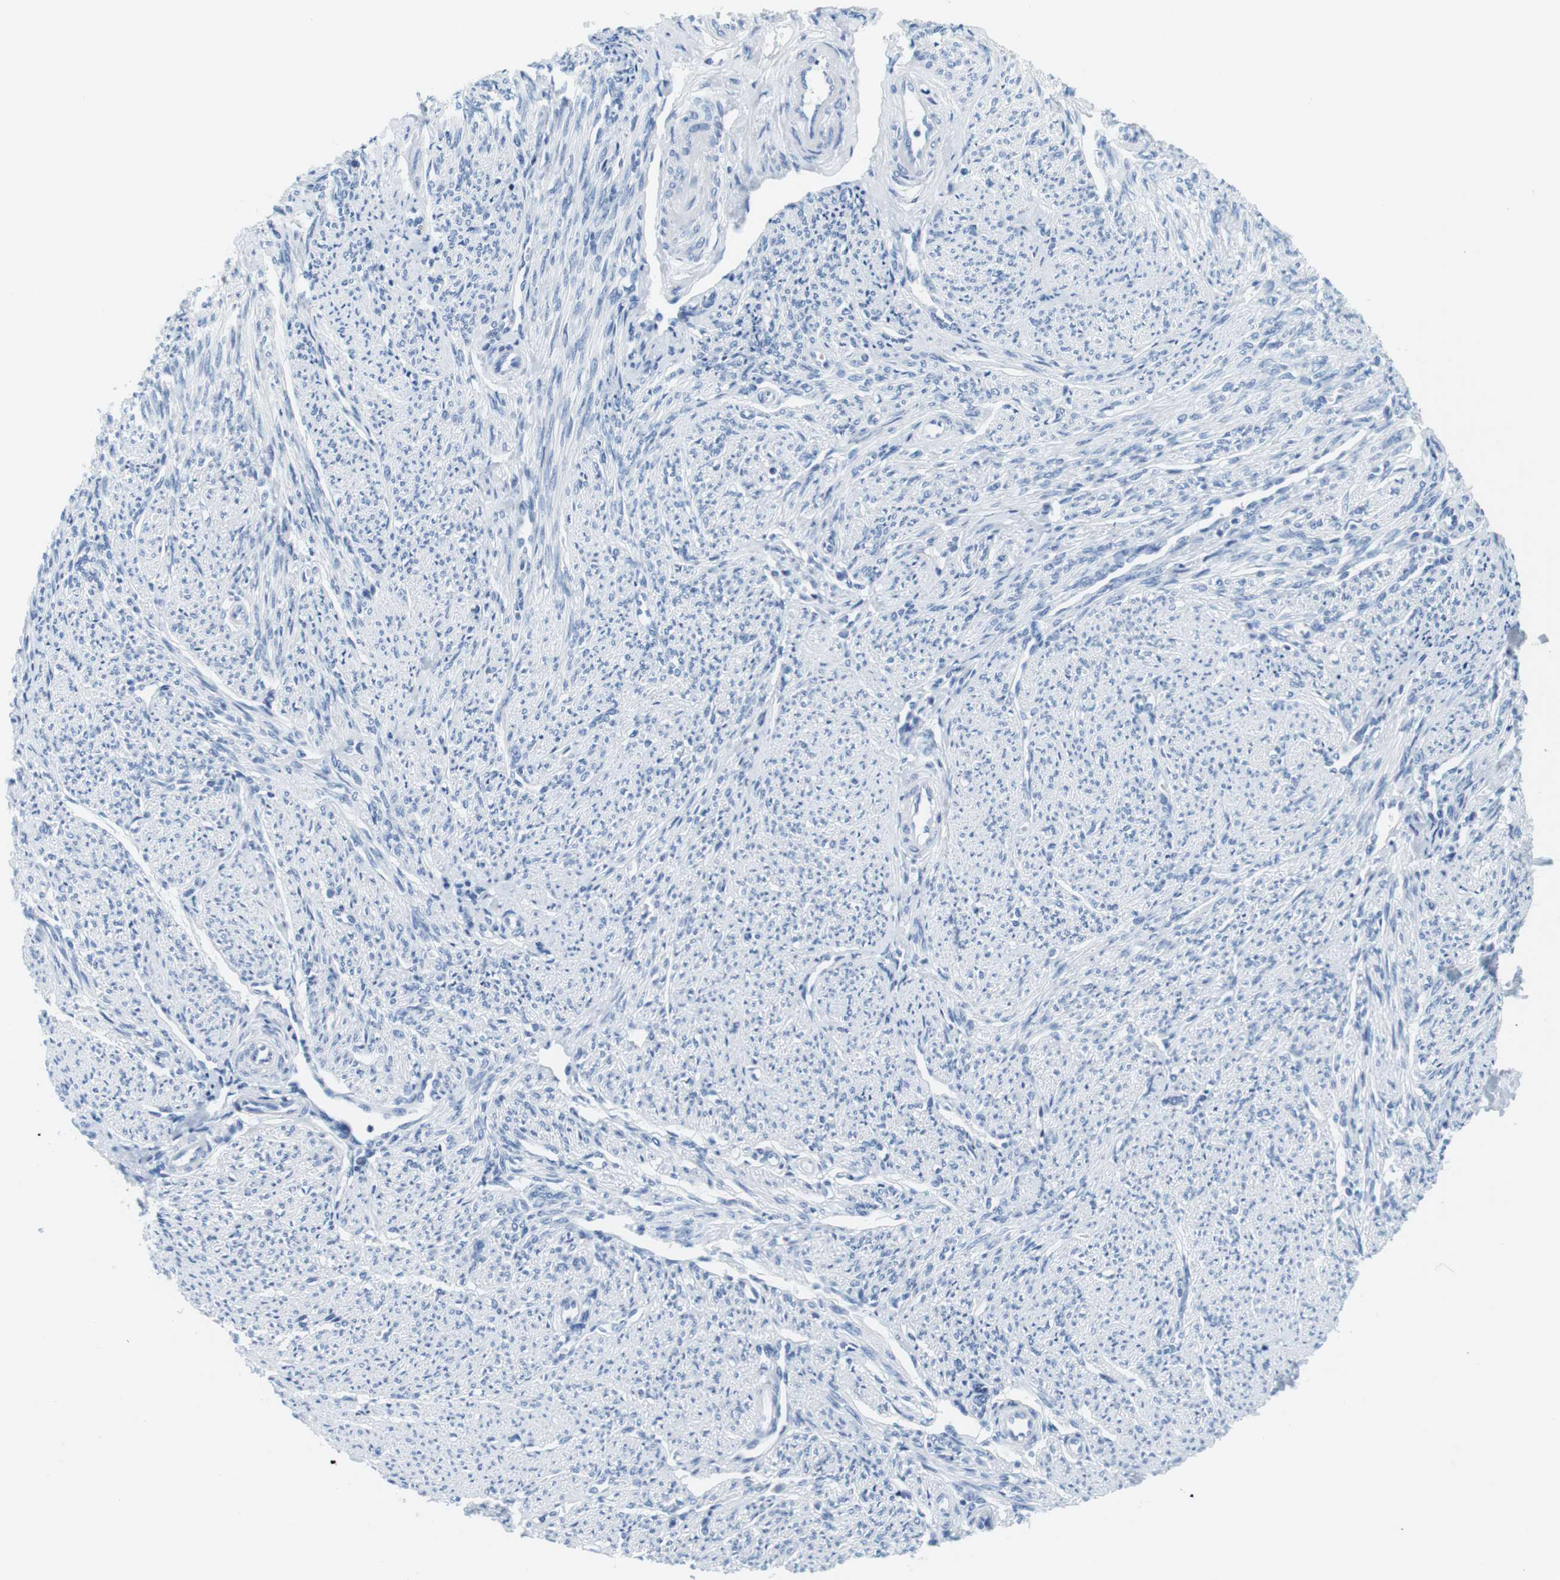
{"staining": {"intensity": "negative", "quantity": "none", "location": "none"}, "tissue": "smooth muscle", "cell_type": "Smooth muscle cells", "image_type": "normal", "snomed": [{"axis": "morphology", "description": "Normal tissue, NOS"}, {"axis": "topography", "description": "Smooth muscle"}], "caption": "Smooth muscle was stained to show a protein in brown. There is no significant expression in smooth muscle cells. (Immunohistochemistry, brightfield microscopy, high magnification).", "gene": "CYP2C9", "patient": {"sex": "female", "age": 65}}